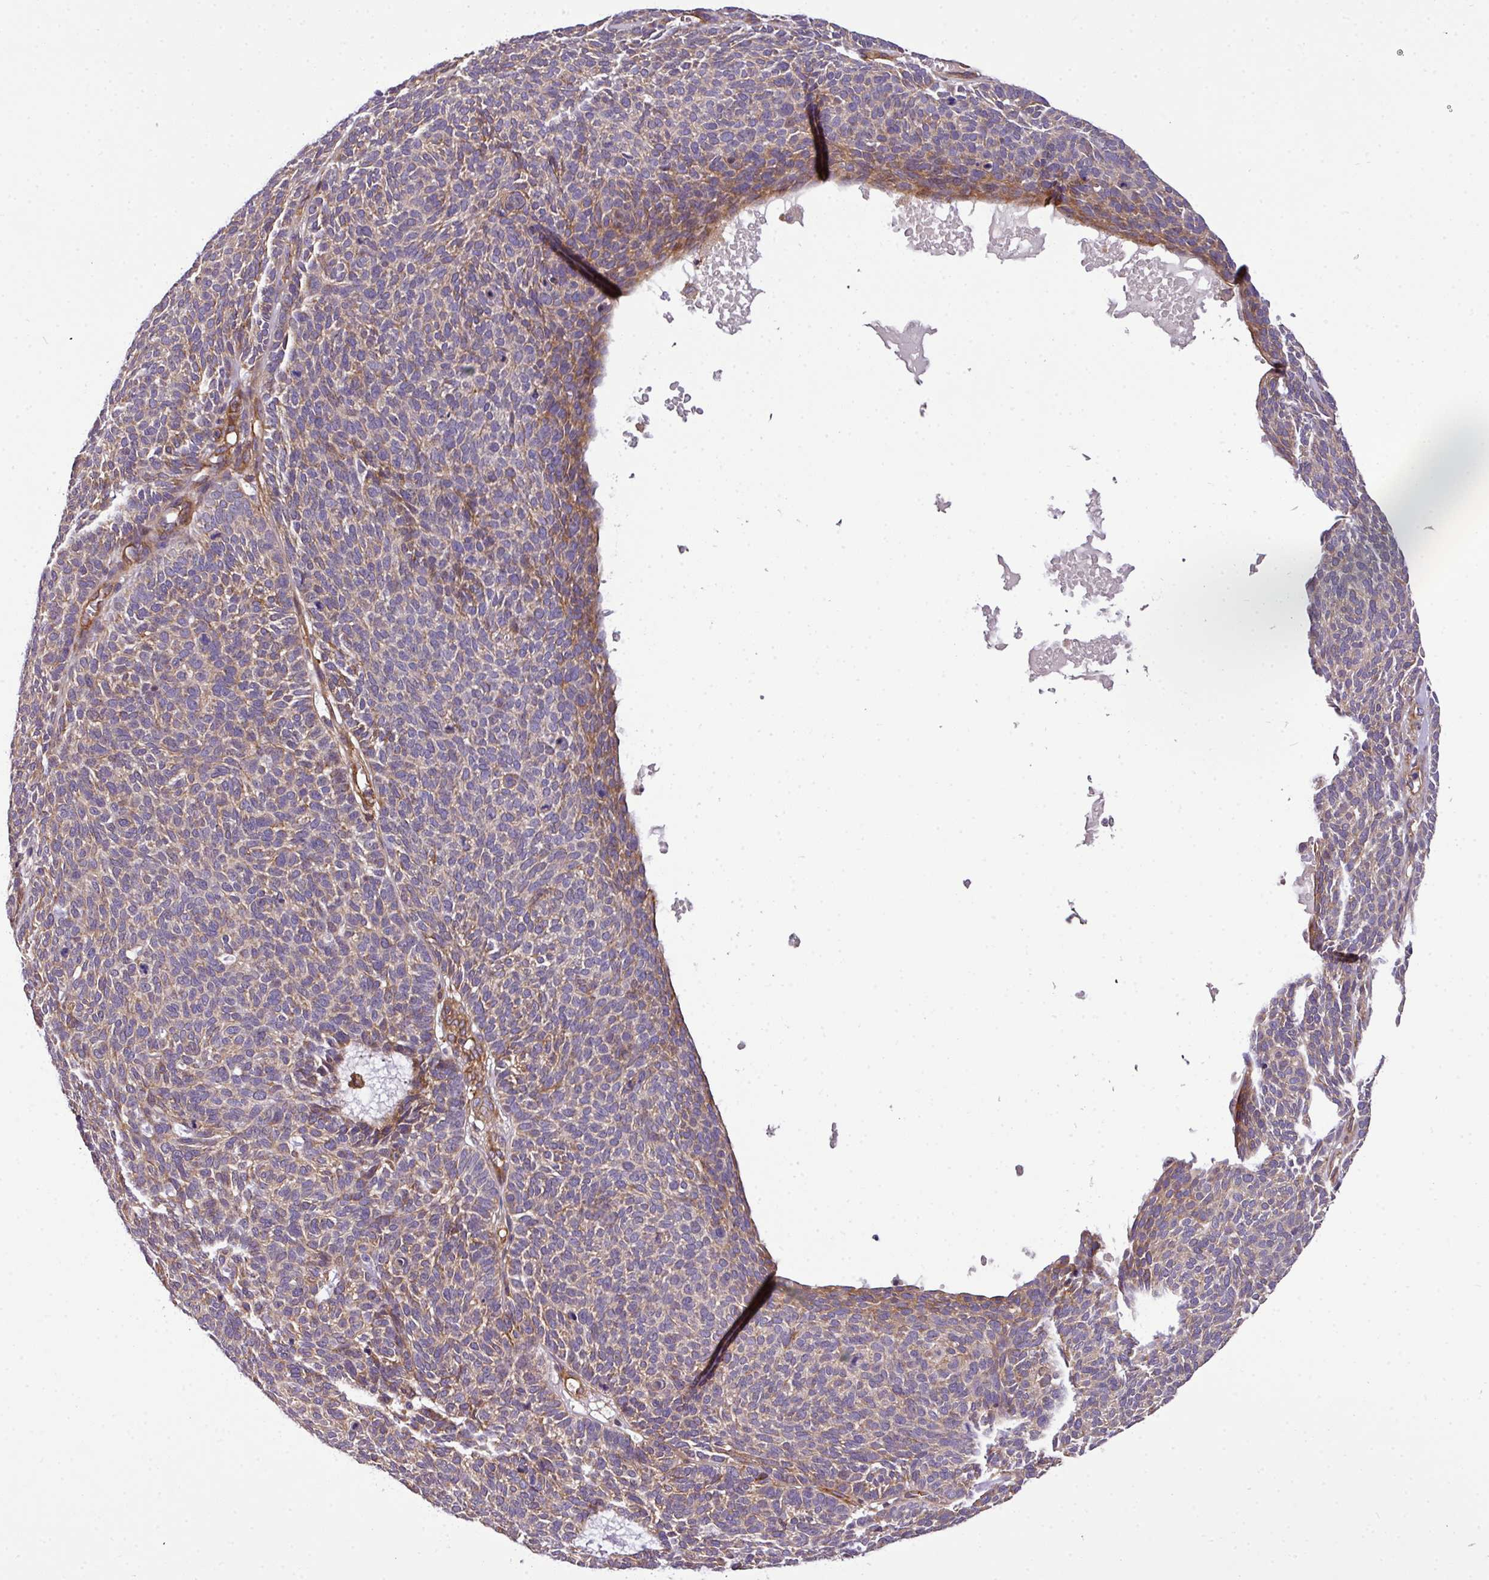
{"staining": {"intensity": "weak", "quantity": ">75%", "location": "cytoplasmic/membranous"}, "tissue": "skin cancer", "cell_type": "Tumor cells", "image_type": "cancer", "snomed": [{"axis": "morphology", "description": "Squamous cell carcinoma, NOS"}, {"axis": "topography", "description": "Skin"}], "caption": "Skin squamous cell carcinoma stained for a protein (brown) reveals weak cytoplasmic/membranous positive positivity in approximately >75% of tumor cells.", "gene": "CASS4", "patient": {"sex": "female", "age": 90}}